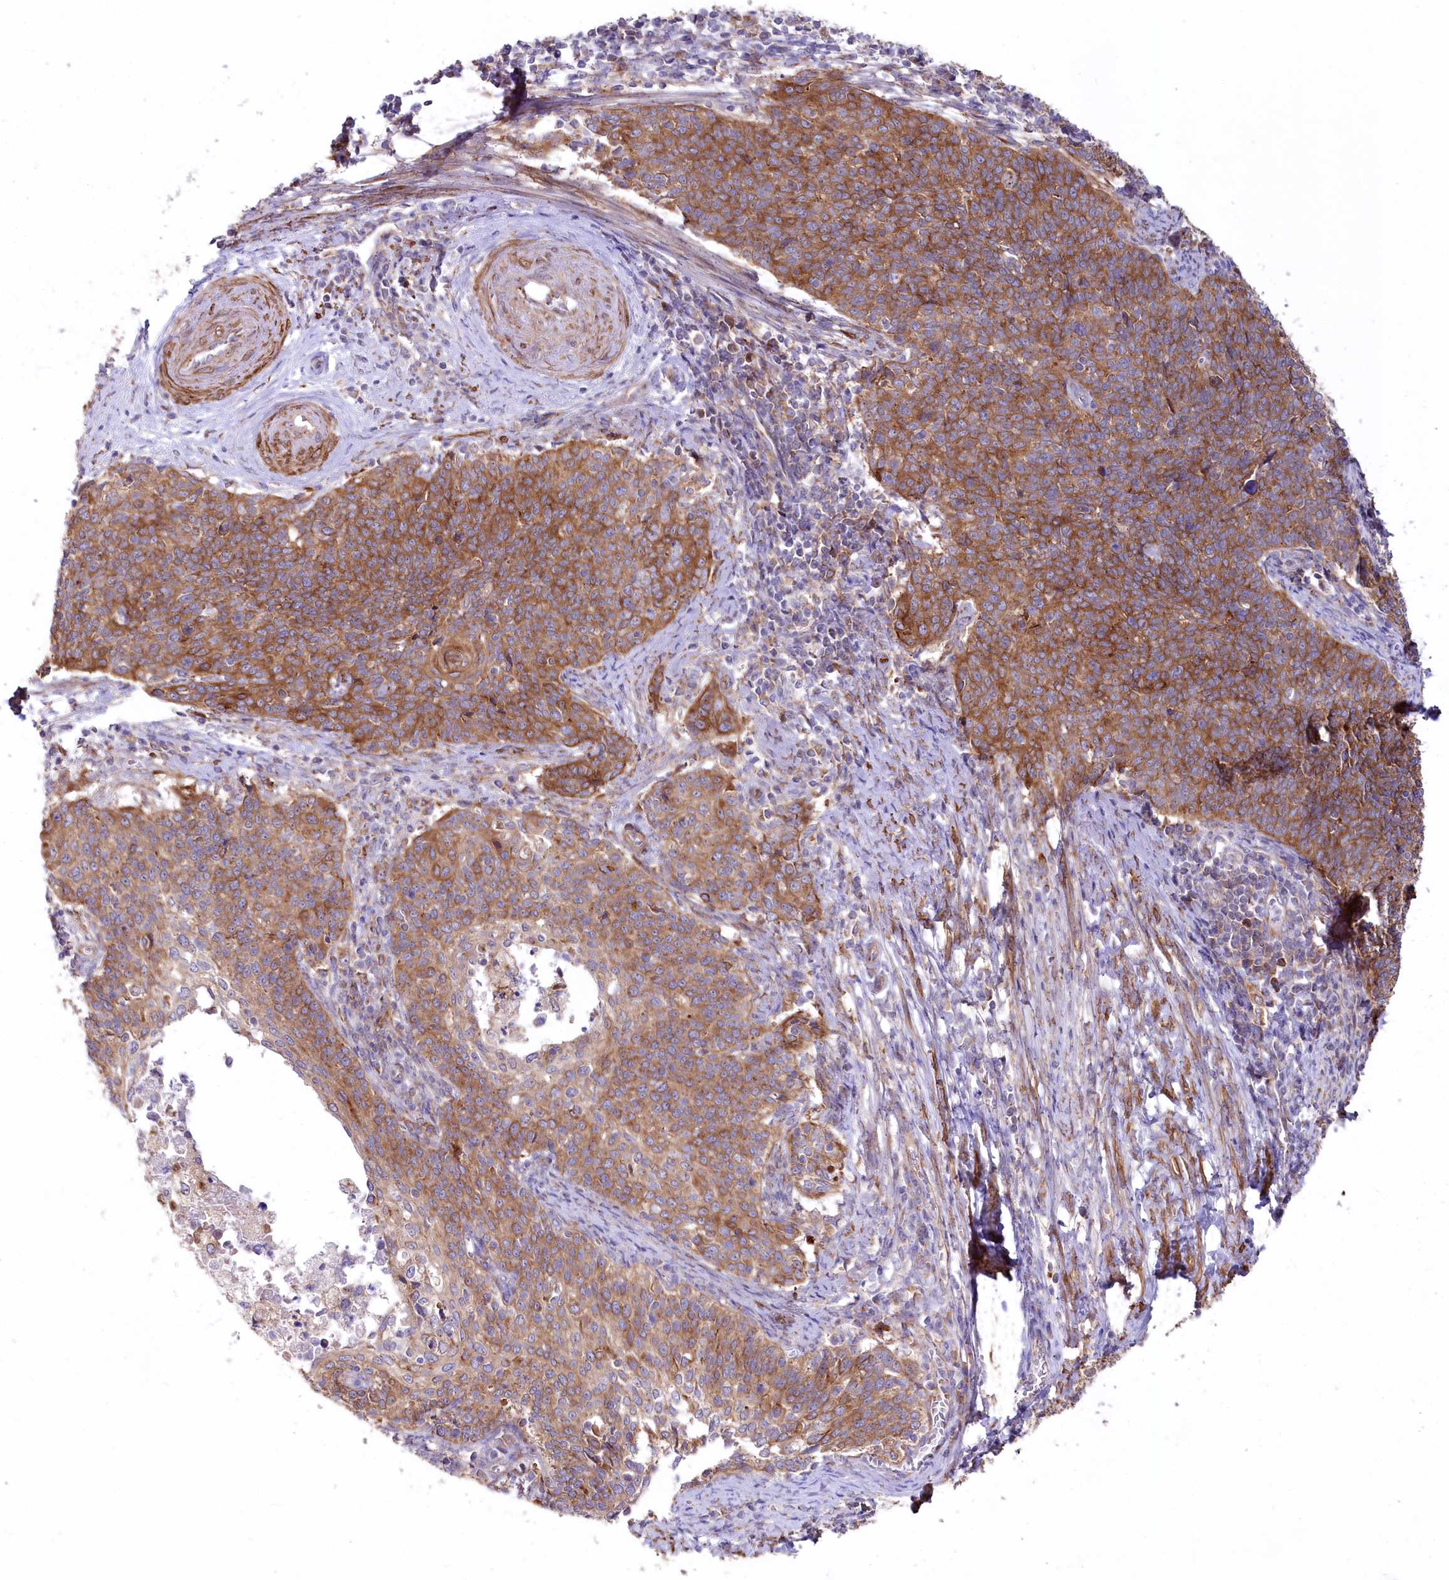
{"staining": {"intensity": "moderate", "quantity": ">75%", "location": "cytoplasmic/membranous"}, "tissue": "cervical cancer", "cell_type": "Tumor cells", "image_type": "cancer", "snomed": [{"axis": "morphology", "description": "Squamous cell carcinoma, NOS"}, {"axis": "topography", "description": "Cervix"}], "caption": "Immunohistochemistry (IHC) of squamous cell carcinoma (cervical) displays medium levels of moderate cytoplasmic/membranous expression in about >75% of tumor cells. Immunohistochemistry (IHC) stains the protein in brown and the nuclei are stained blue.", "gene": "STX6", "patient": {"sex": "female", "age": 39}}